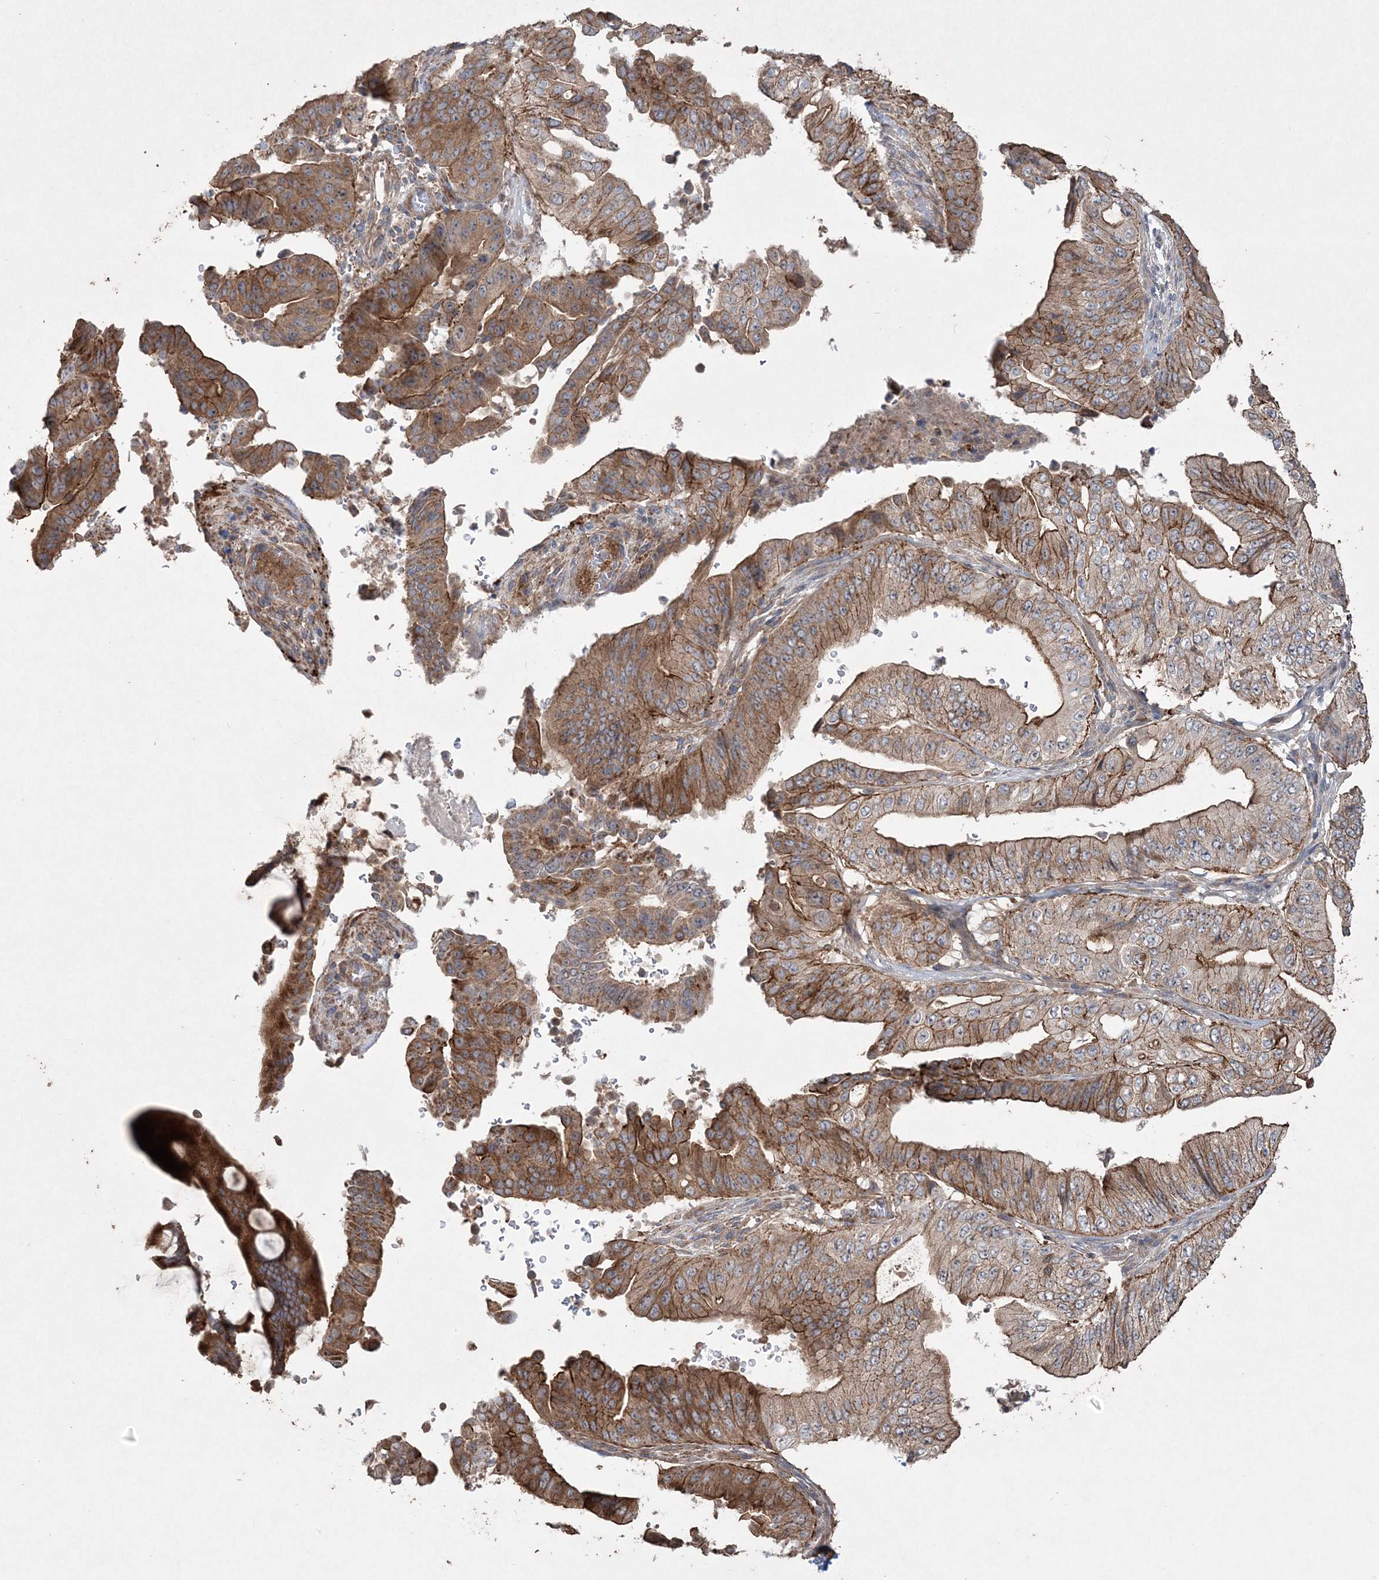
{"staining": {"intensity": "strong", "quantity": "25%-75%", "location": "cytoplasmic/membranous"}, "tissue": "pancreatic cancer", "cell_type": "Tumor cells", "image_type": "cancer", "snomed": [{"axis": "morphology", "description": "Adenocarcinoma, NOS"}, {"axis": "topography", "description": "Pancreas"}], "caption": "The image demonstrates immunohistochemical staining of pancreatic adenocarcinoma. There is strong cytoplasmic/membranous positivity is present in approximately 25%-75% of tumor cells.", "gene": "TTC7A", "patient": {"sex": "female", "age": 77}}